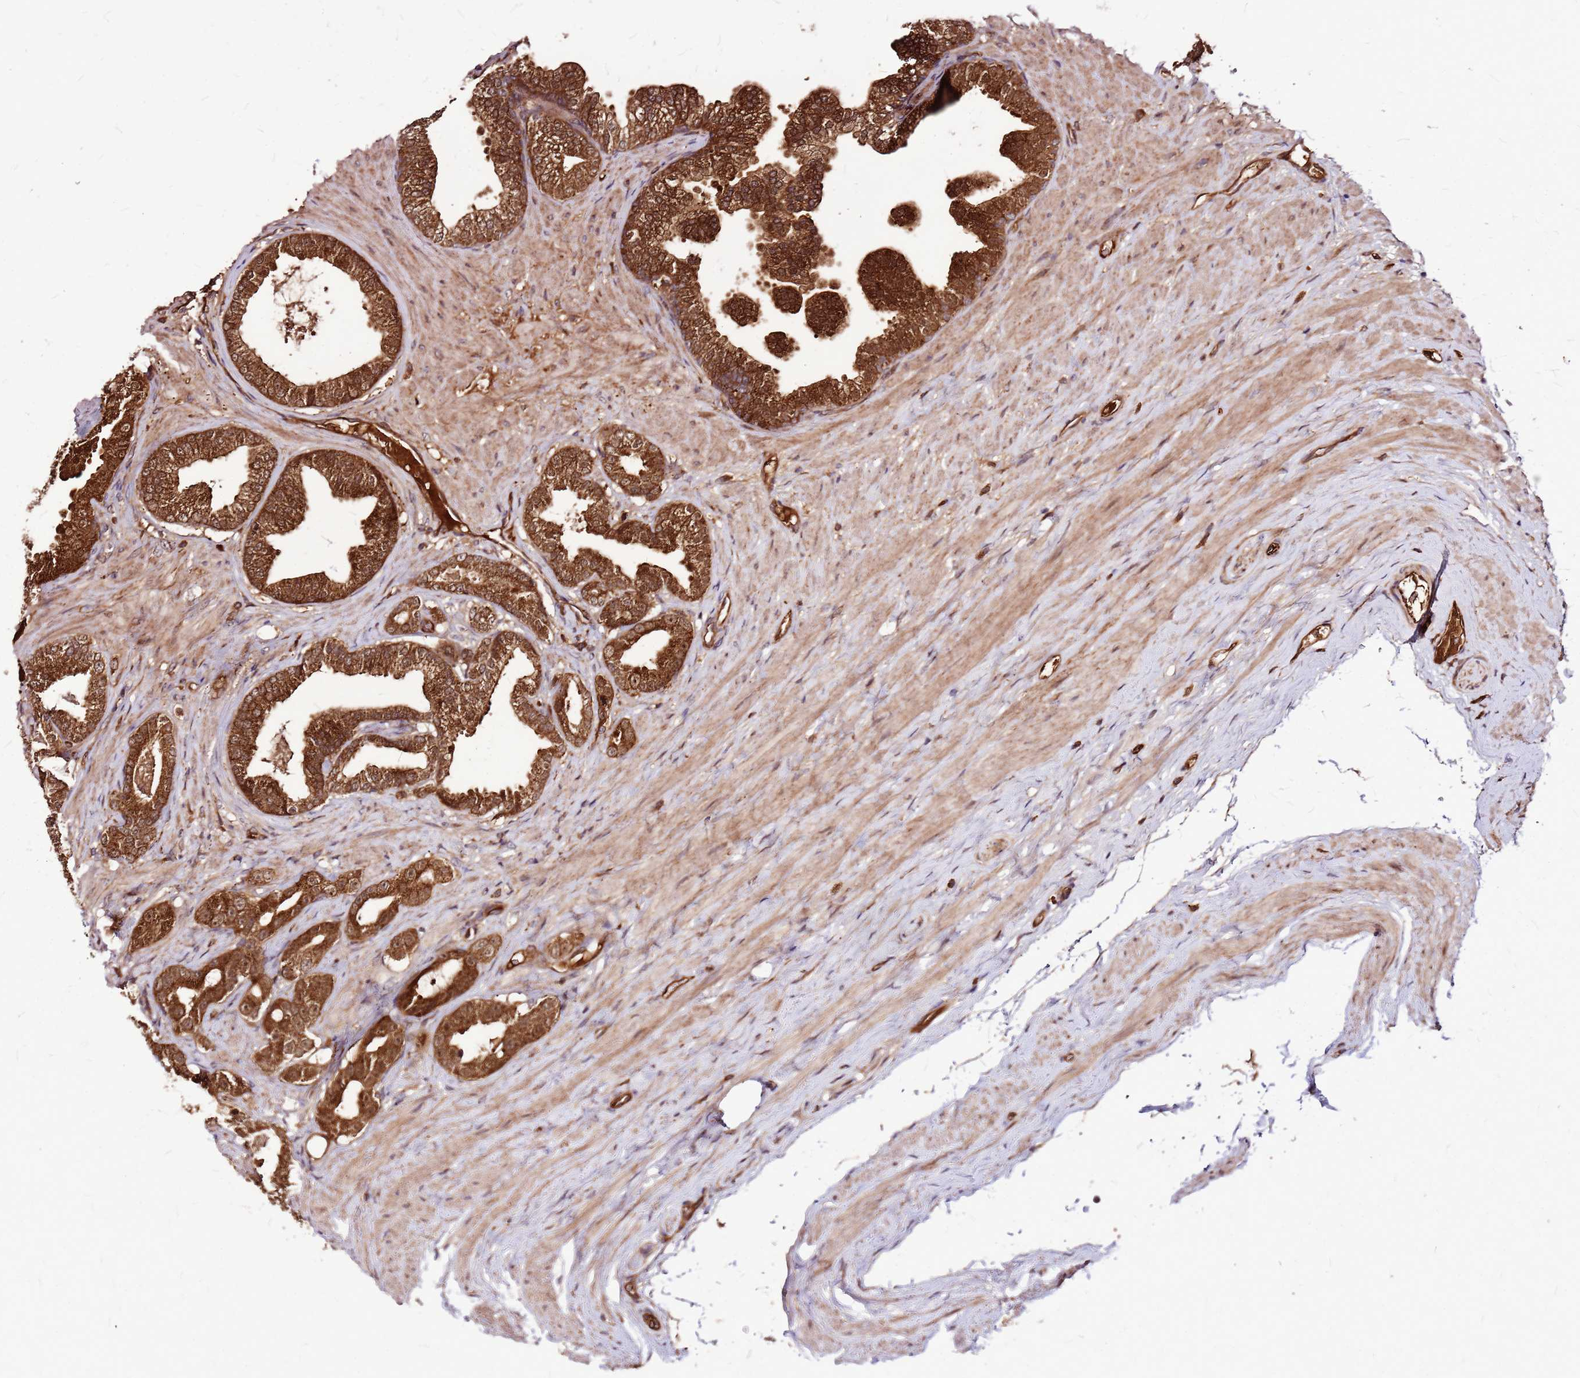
{"staining": {"intensity": "strong", "quantity": ">75%", "location": "cytoplasmic/membranous"}, "tissue": "prostate cancer", "cell_type": "Tumor cells", "image_type": "cancer", "snomed": [{"axis": "morphology", "description": "Adenocarcinoma, Low grade"}, {"axis": "topography", "description": "Prostate"}], "caption": "Brown immunohistochemical staining in prostate cancer exhibits strong cytoplasmic/membranous positivity in about >75% of tumor cells.", "gene": "LYPLAL1", "patient": {"sex": "male", "age": 63}}